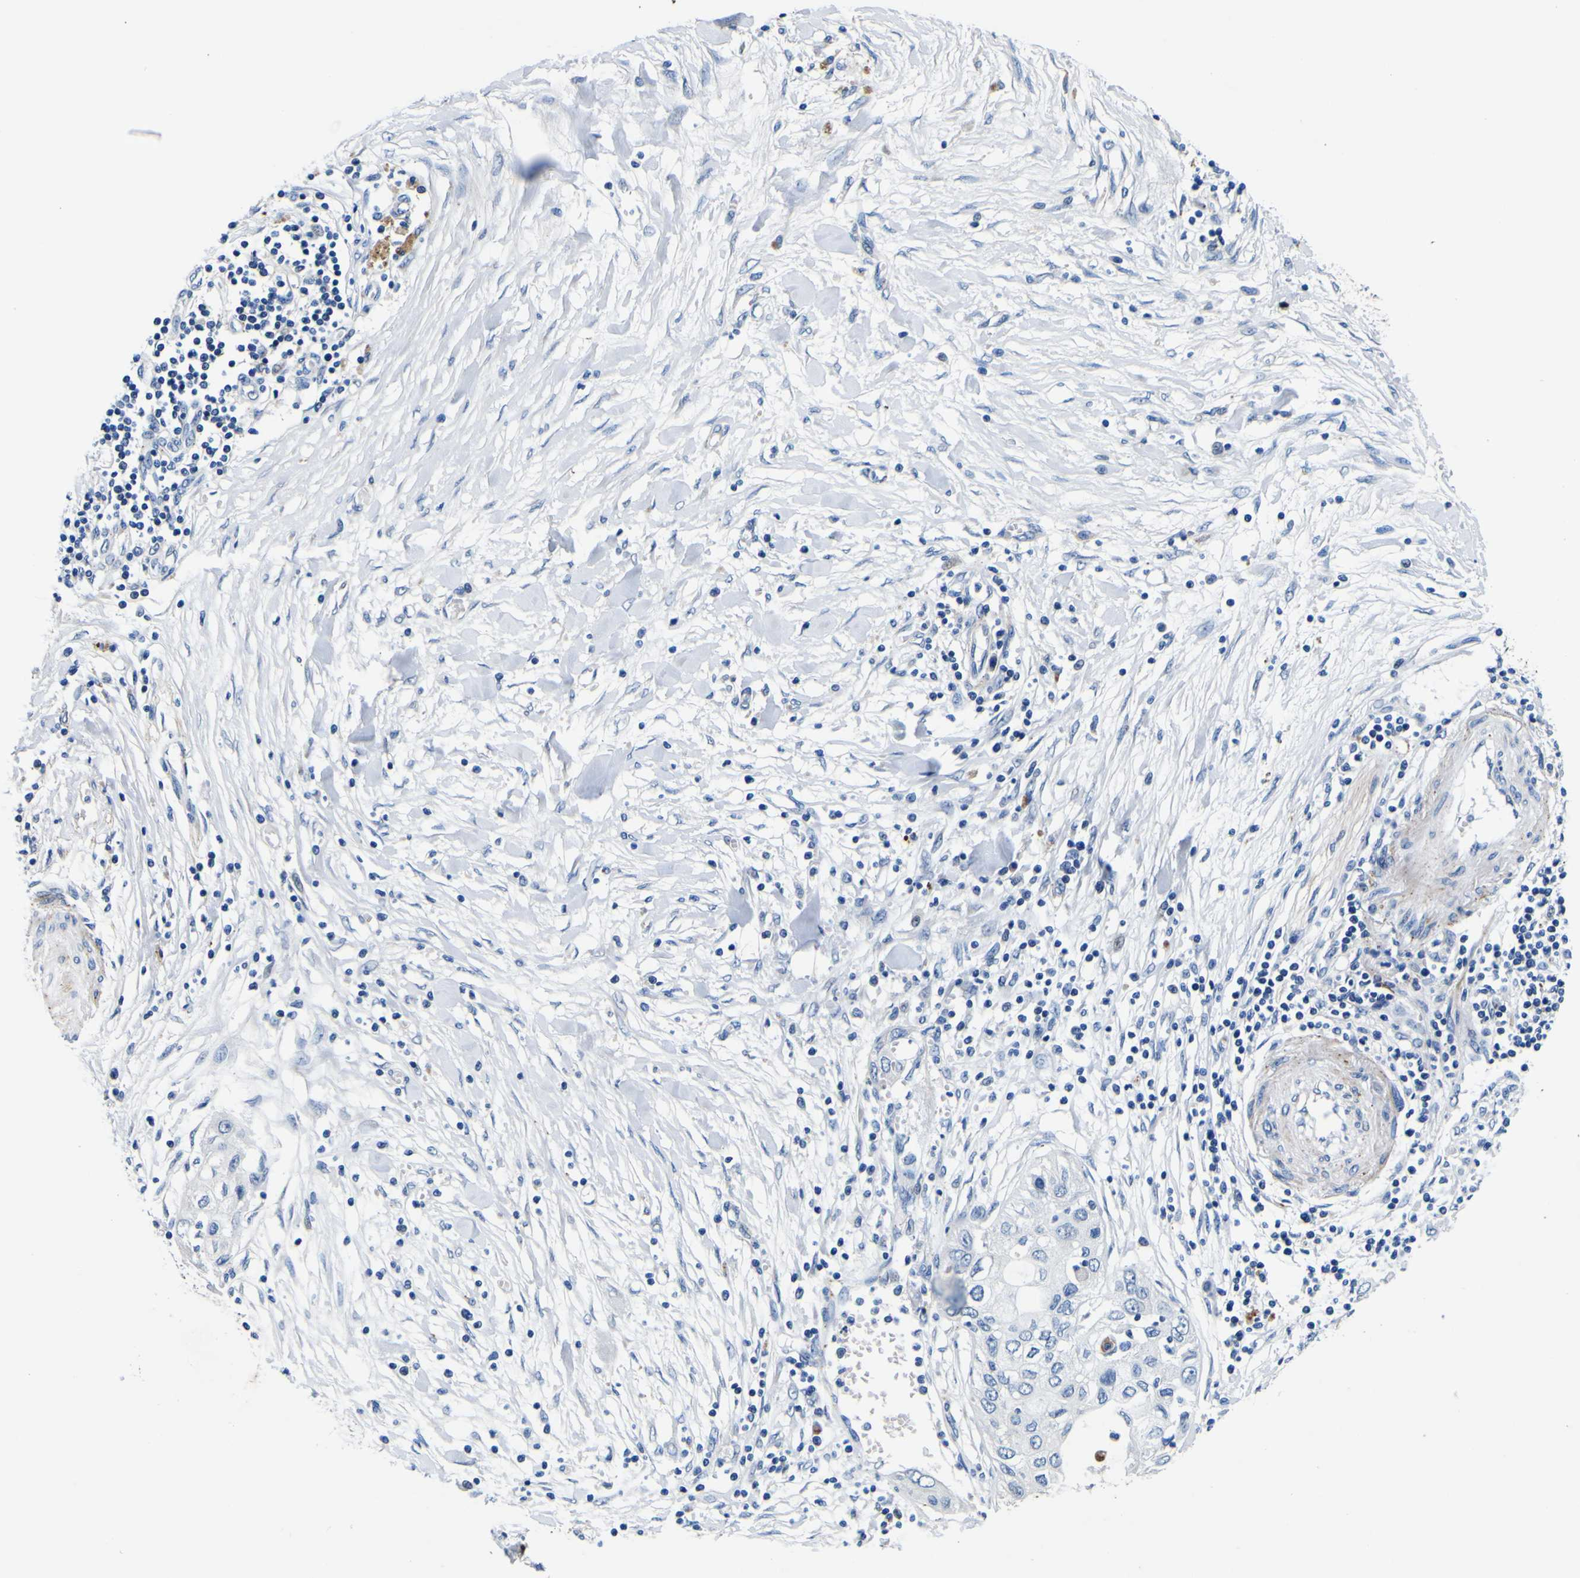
{"staining": {"intensity": "negative", "quantity": "none", "location": "none"}, "tissue": "pancreatic cancer", "cell_type": "Tumor cells", "image_type": "cancer", "snomed": [{"axis": "morphology", "description": "Adenocarcinoma, NOS"}, {"axis": "topography", "description": "Pancreas"}], "caption": "The image reveals no staining of tumor cells in pancreatic adenocarcinoma.", "gene": "AGAP3", "patient": {"sex": "female", "age": 70}}